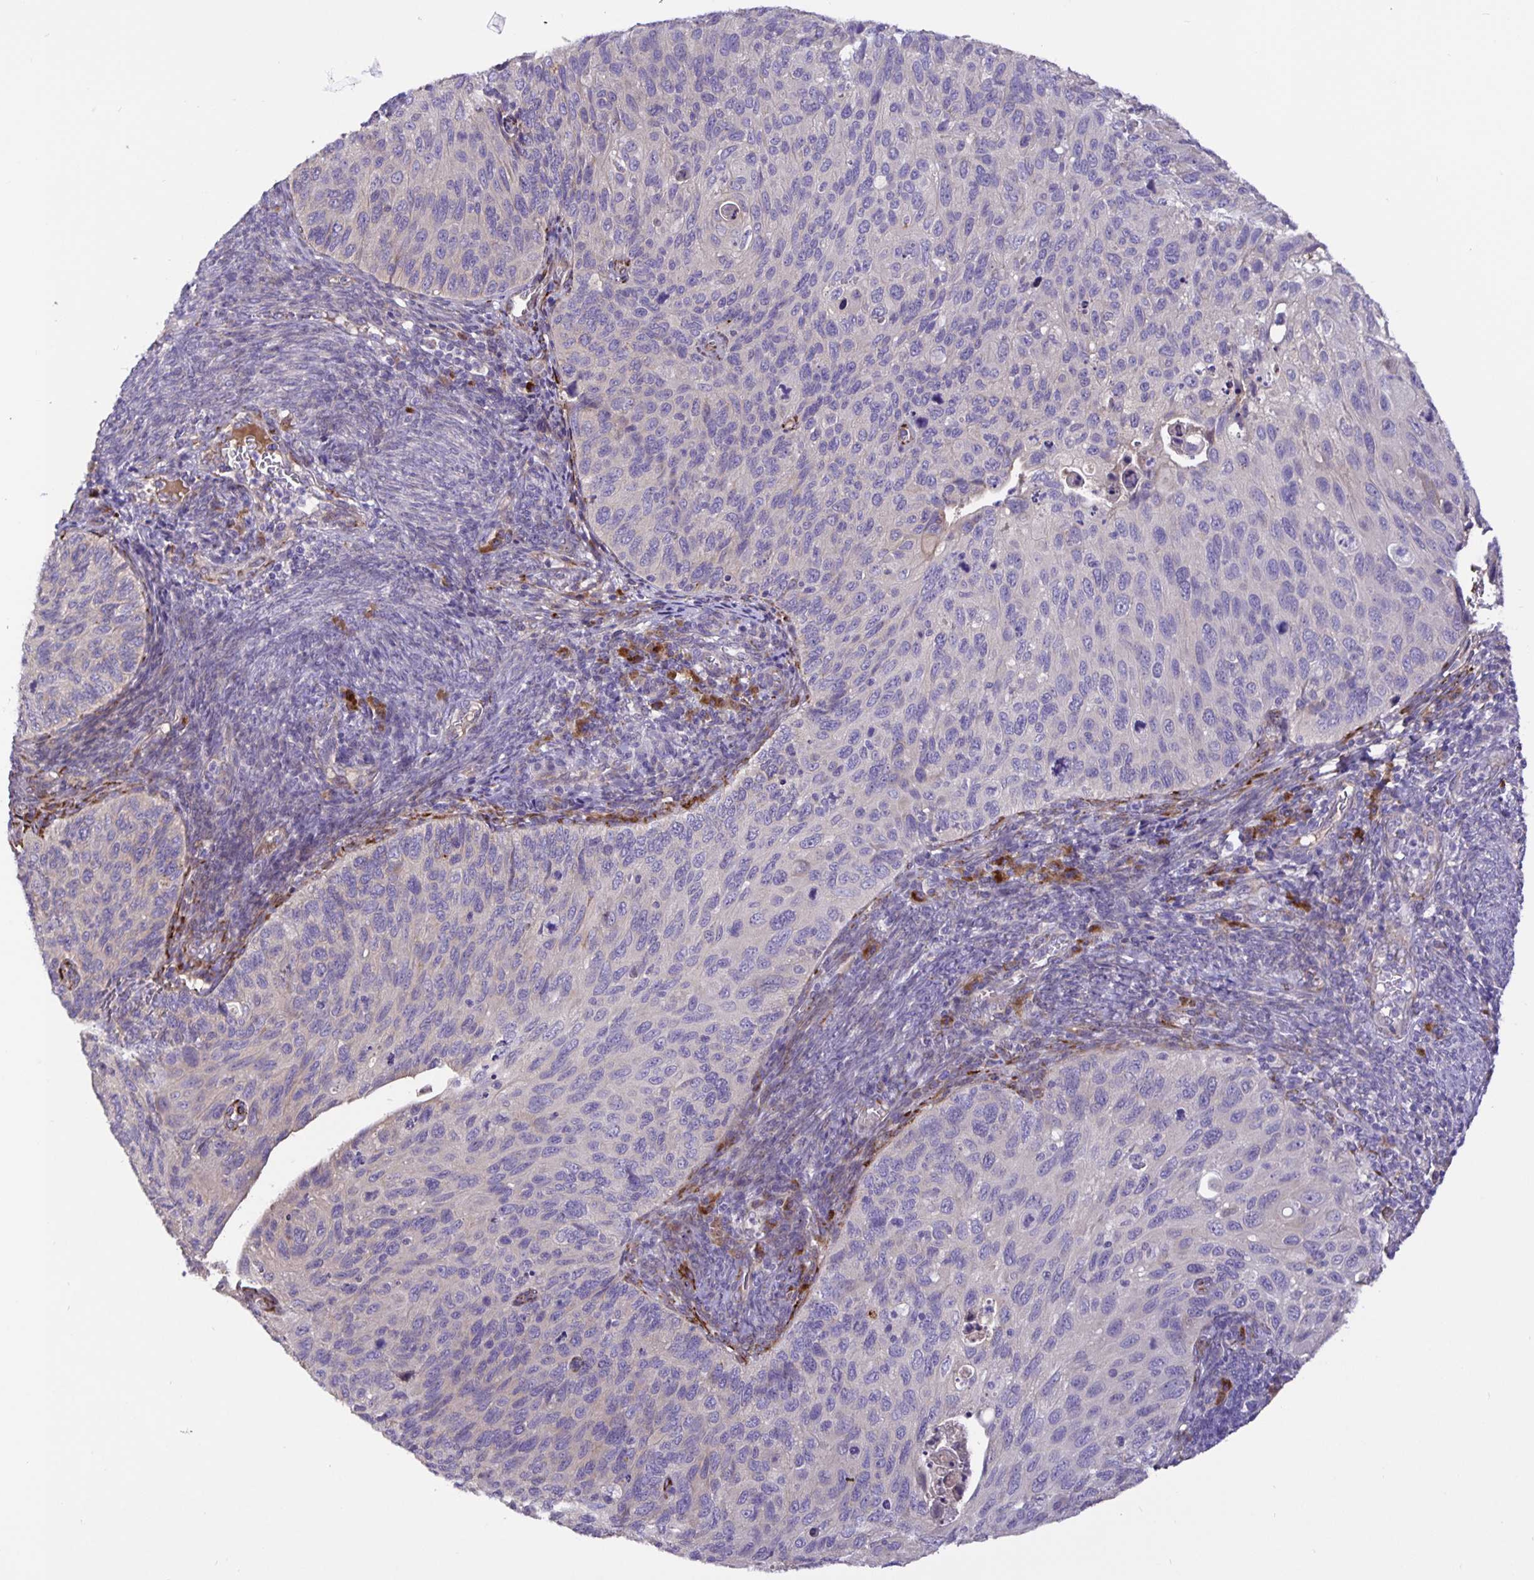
{"staining": {"intensity": "negative", "quantity": "none", "location": "none"}, "tissue": "cervical cancer", "cell_type": "Tumor cells", "image_type": "cancer", "snomed": [{"axis": "morphology", "description": "Squamous cell carcinoma, NOS"}, {"axis": "topography", "description": "Cervix"}], "caption": "This photomicrograph is of cervical cancer (squamous cell carcinoma) stained with immunohistochemistry to label a protein in brown with the nuclei are counter-stained blue. There is no positivity in tumor cells.", "gene": "EML6", "patient": {"sex": "female", "age": 70}}